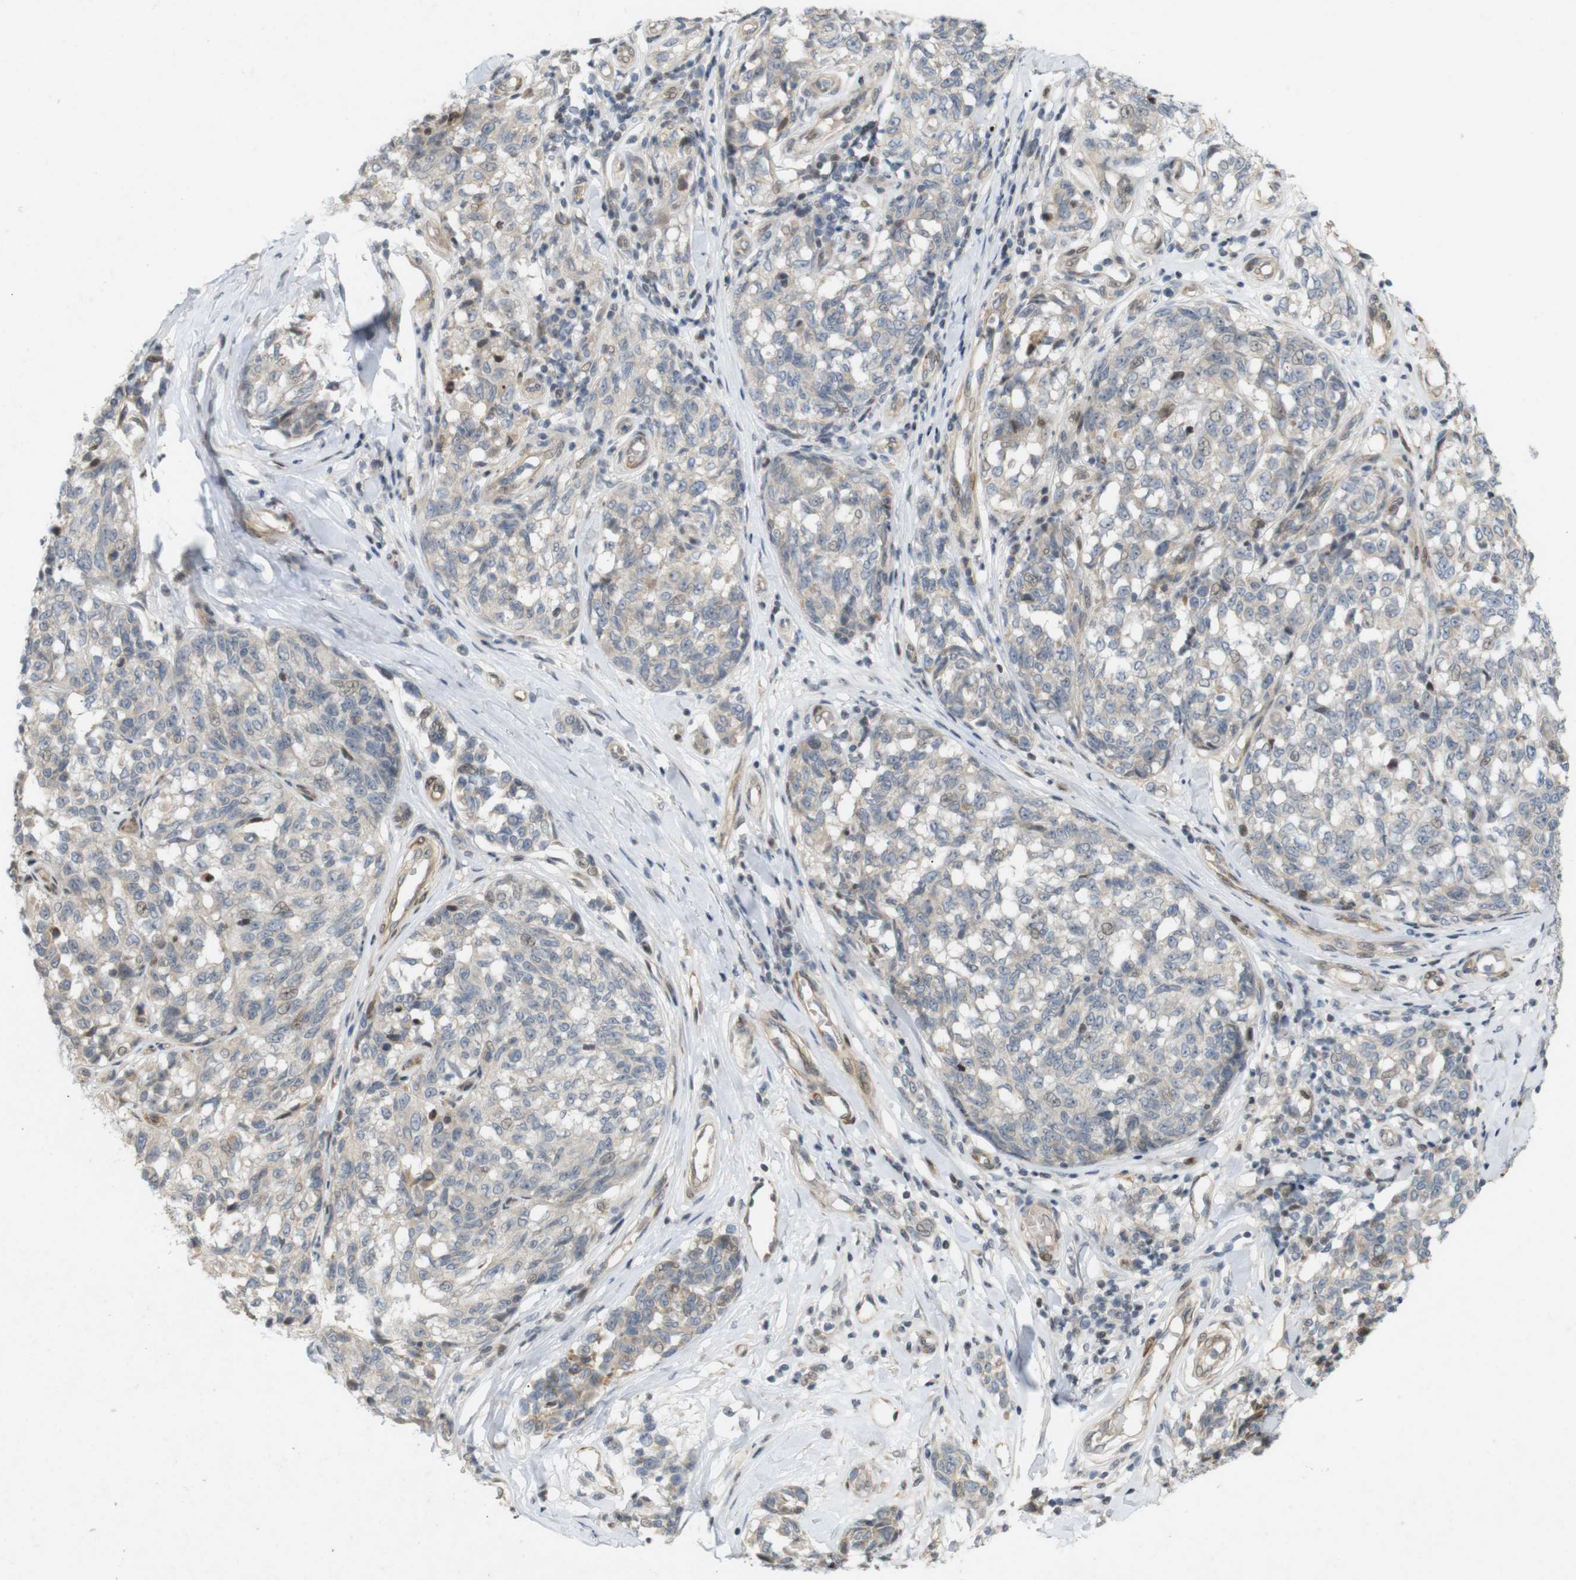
{"staining": {"intensity": "weak", "quantity": "25%-75%", "location": "cytoplasmic/membranous"}, "tissue": "melanoma", "cell_type": "Tumor cells", "image_type": "cancer", "snomed": [{"axis": "morphology", "description": "Malignant melanoma, NOS"}, {"axis": "topography", "description": "Skin"}], "caption": "IHC photomicrograph of neoplastic tissue: human malignant melanoma stained using IHC displays low levels of weak protein expression localized specifically in the cytoplasmic/membranous of tumor cells, appearing as a cytoplasmic/membranous brown color.", "gene": "PPP1R14A", "patient": {"sex": "female", "age": 64}}